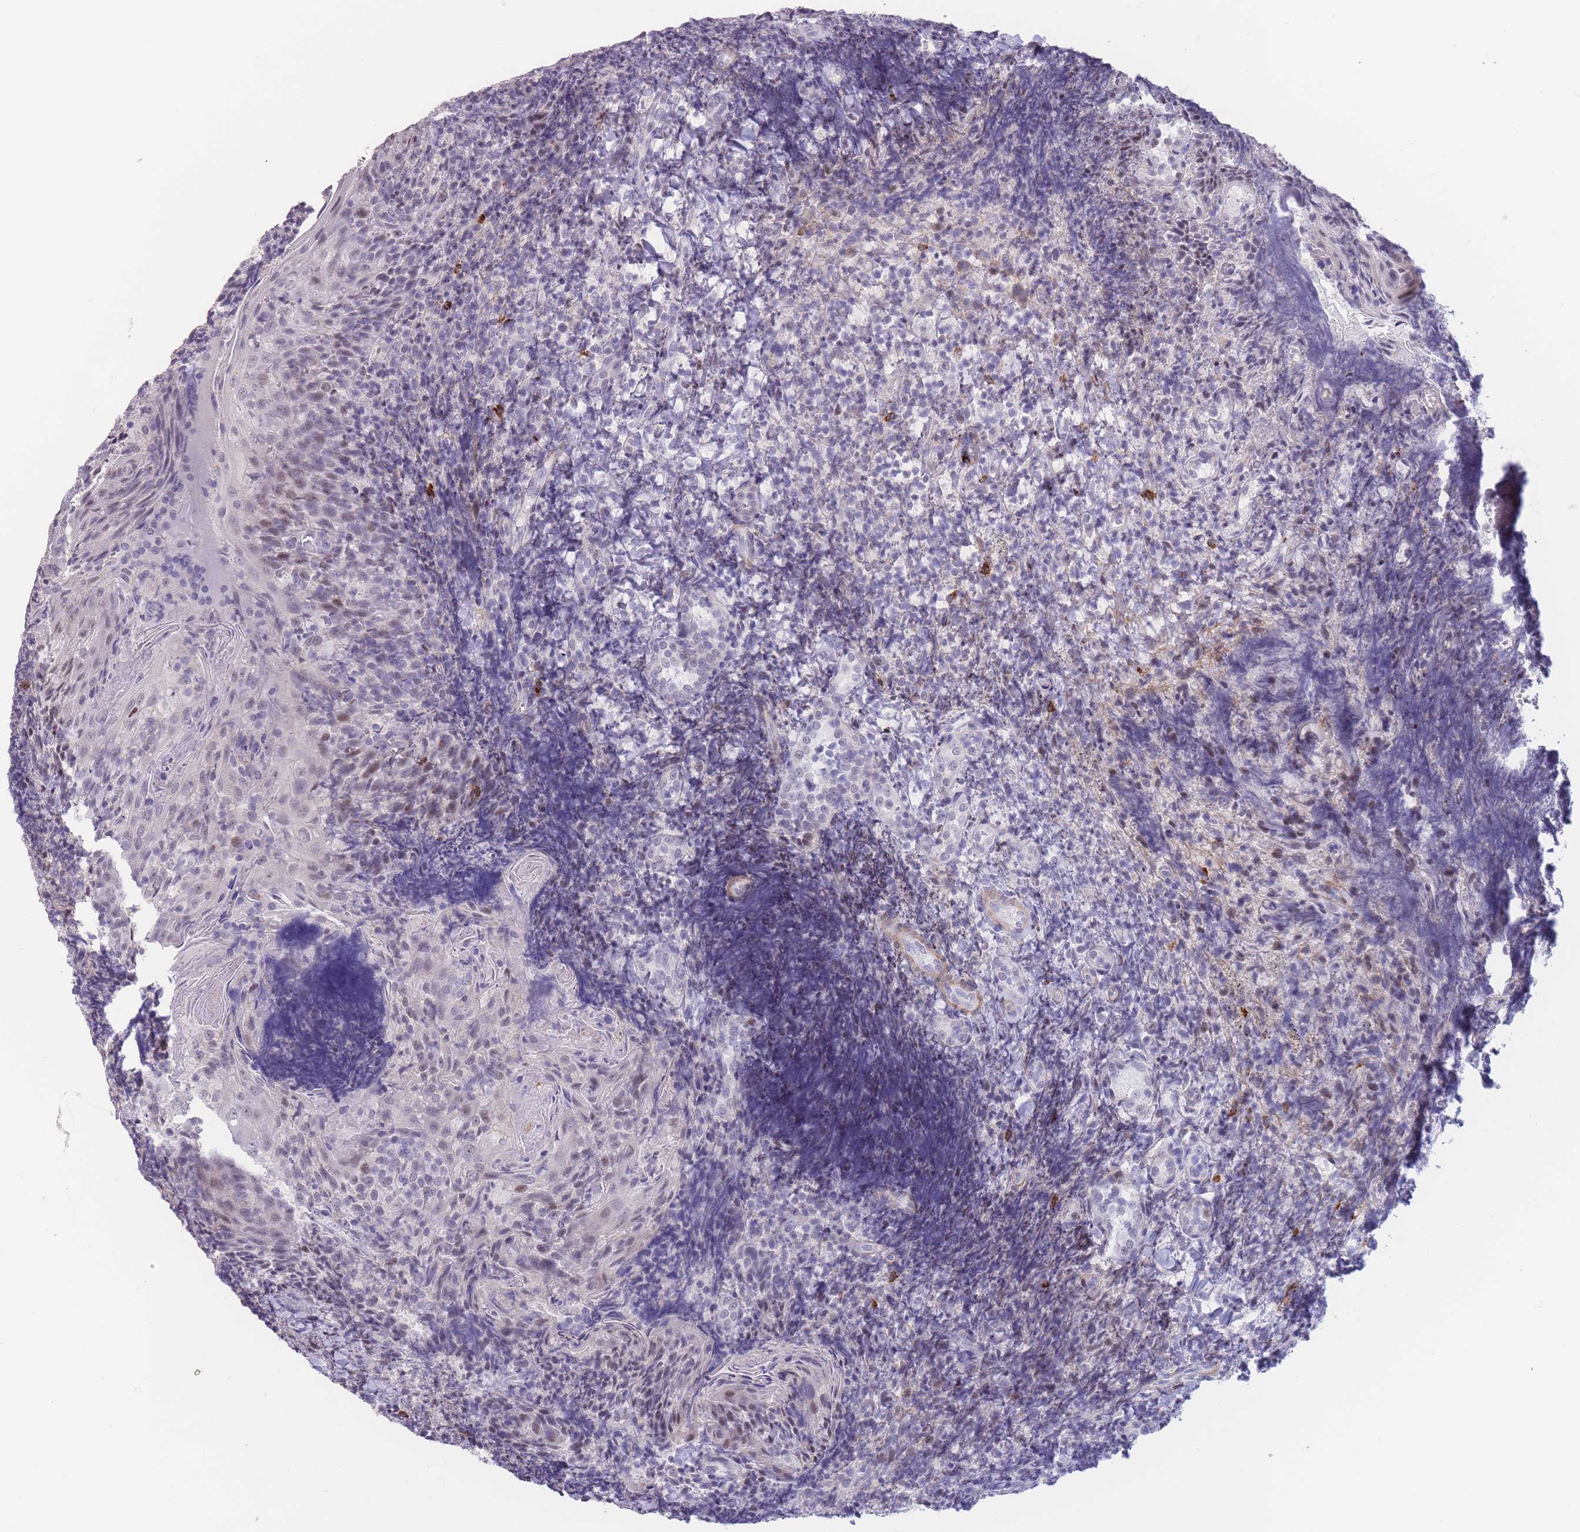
{"staining": {"intensity": "negative", "quantity": "none", "location": "none"}, "tissue": "tonsil", "cell_type": "Germinal center cells", "image_type": "normal", "snomed": [{"axis": "morphology", "description": "Normal tissue, NOS"}, {"axis": "topography", "description": "Tonsil"}], "caption": "DAB immunohistochemical staining of normal human tonsil shows no significant expression in germinal center cells.", "gene": "ASAP3", "patient": {"sex": "female", "age": 10}}